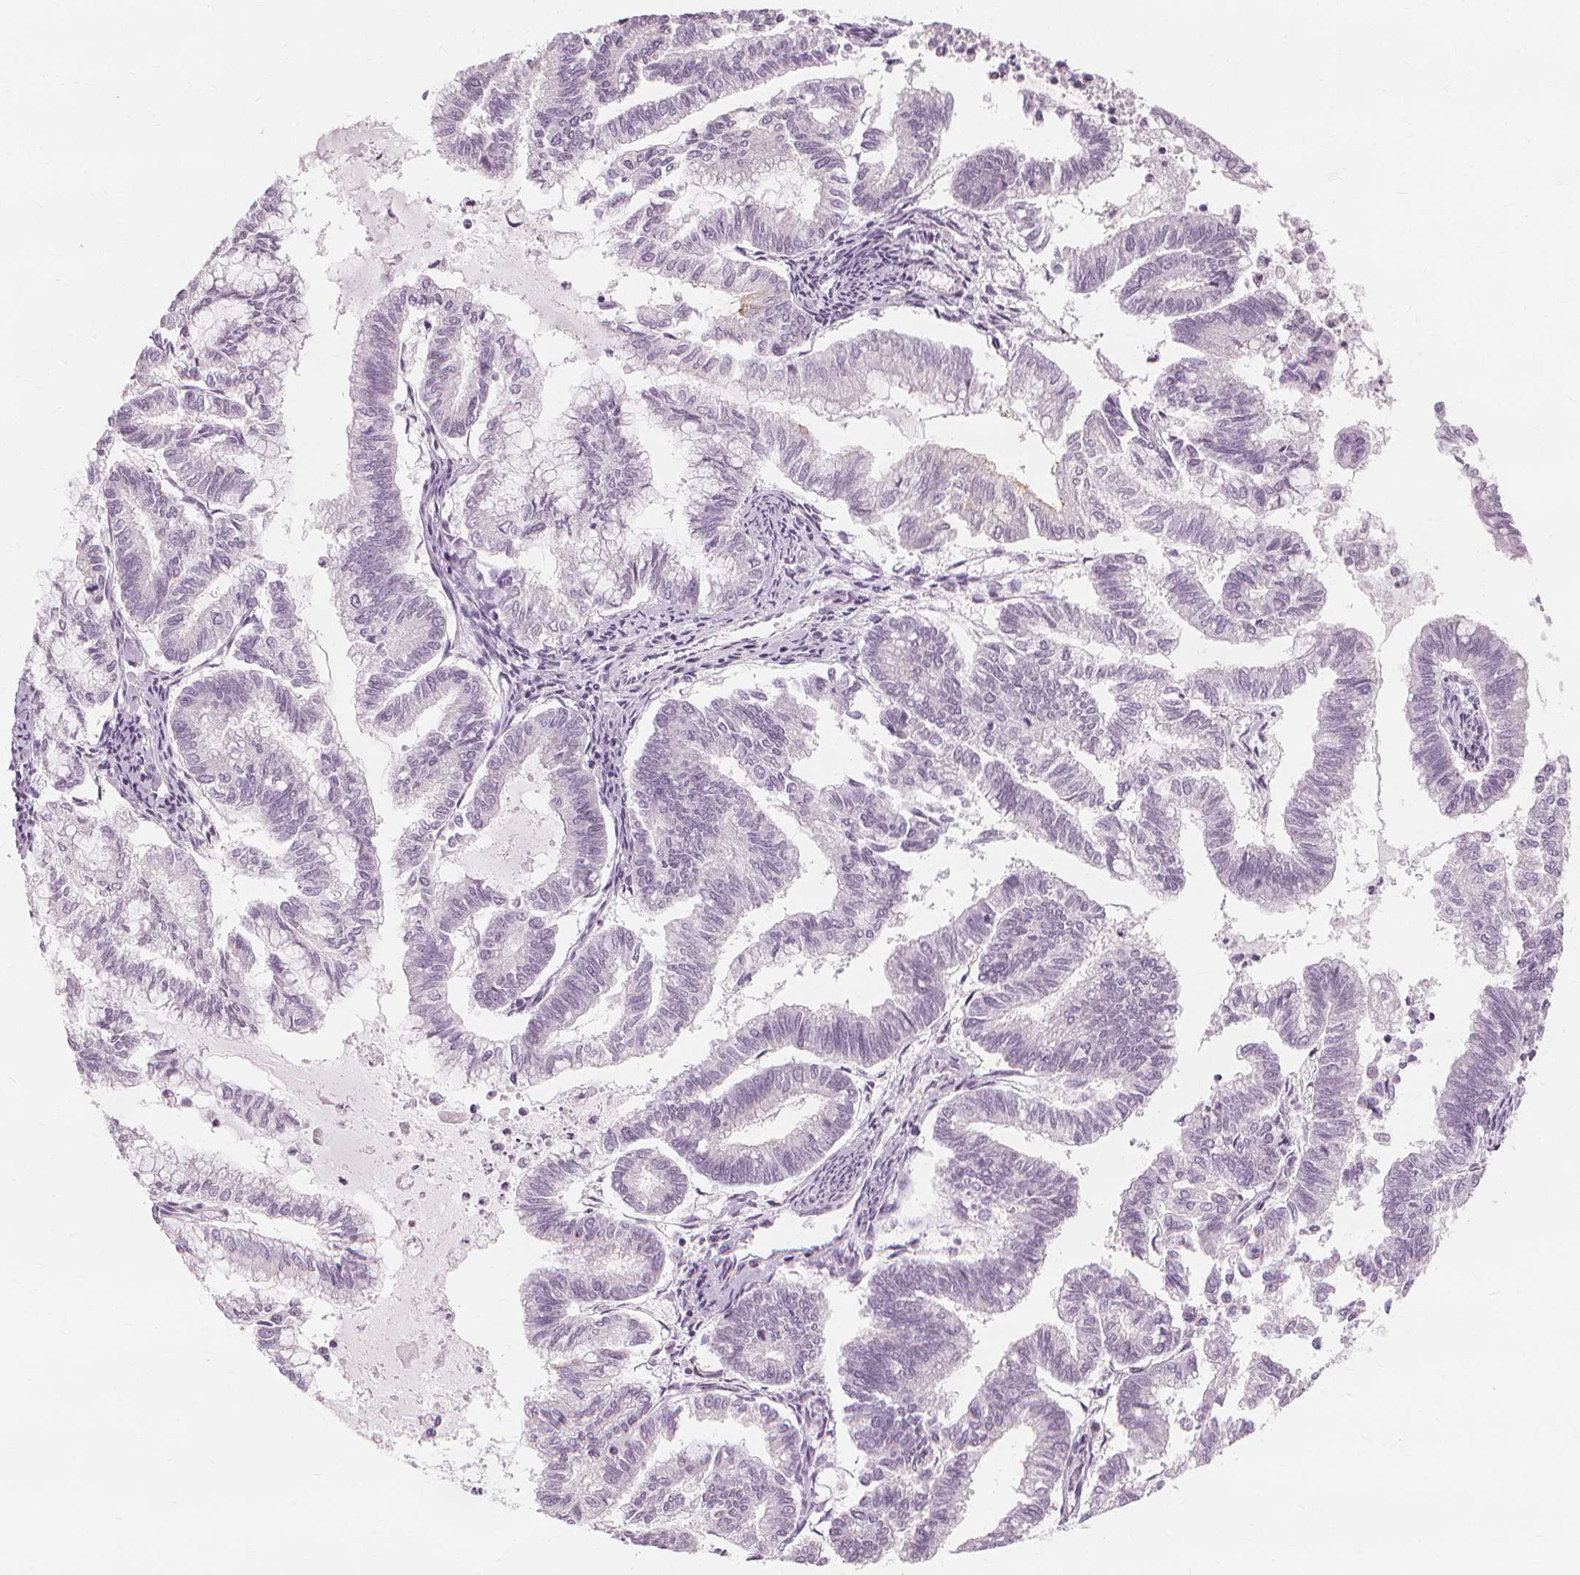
{"staining": {"intensity": "negative", "quantity": "none", "location": "none"}, "tissue": "endometrial cancer", "cell_type": "Tumor cells", "image_type": "cancer", "snomed": [{"axis": "morphology", "description": "Adenocarcinoma, NOS"}, {"axis": "topography", "description": "Endometrium"}], "caption": "The micrograph displays no staining of tumor cells in endometrial cancer.", "gene": "MUC12", "patient": {"sex": "female", "age": 79}}